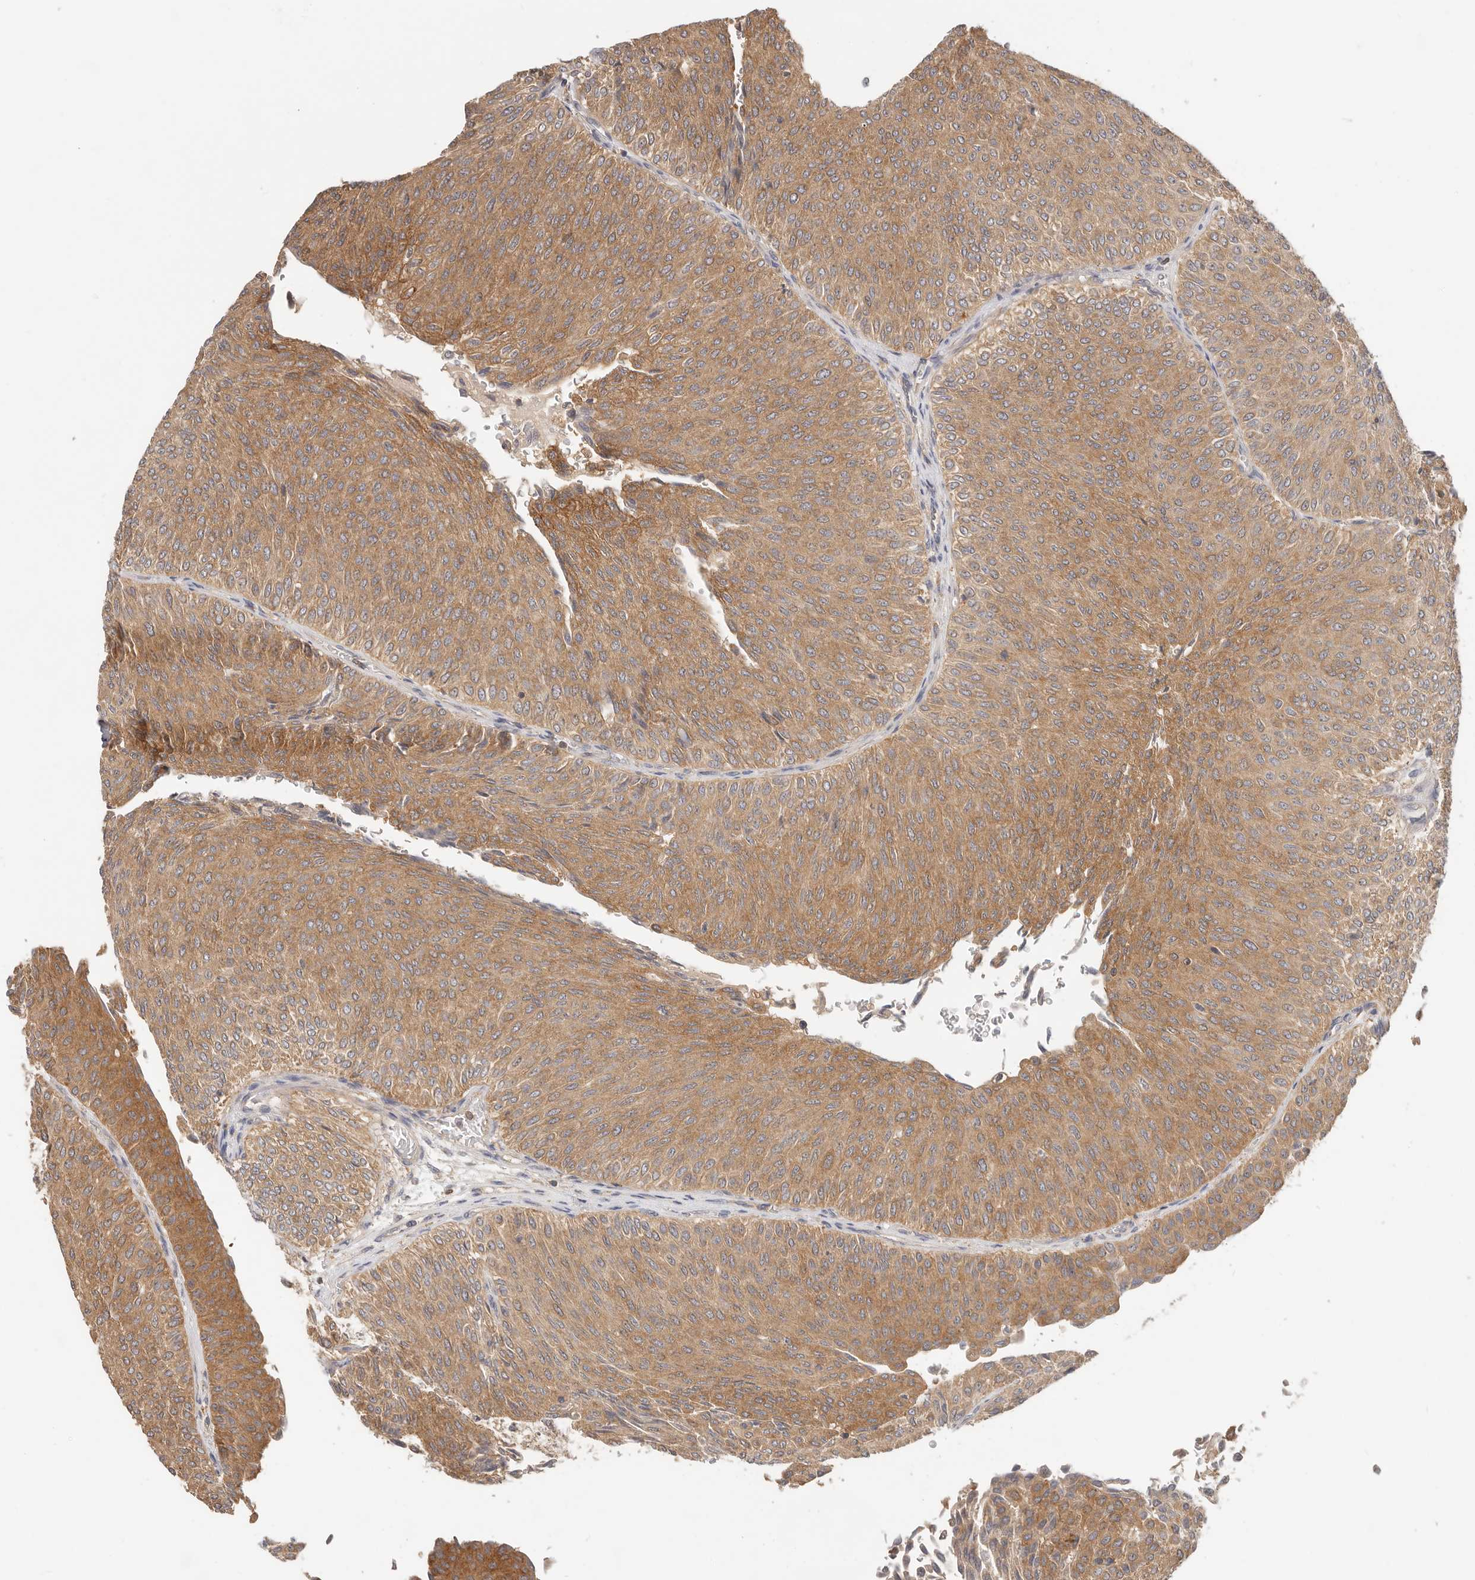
{"staining": {"intensity": "moderate", "quantity": ">75%", "location": "cytoplasmic/membranous"}, "tissue": "urothelial cancer", "cell_type": "Tumor cells", "image_type": "cancer", "snomed": [{"axis": "morphology", "description": "Urothelial carcinoma, Low grade"}, {"axis": "topography", "description": "Urinary bladder"}], "caption": "Immunohistochemical staining of human low-grade urothelial carcinoma exhibits medium levels of moderate cytoplasmic/membranous staining in about >75% of tumor cells.", "gene": "DTNBP1", "patient": {"sex": "male", "age": 78}}